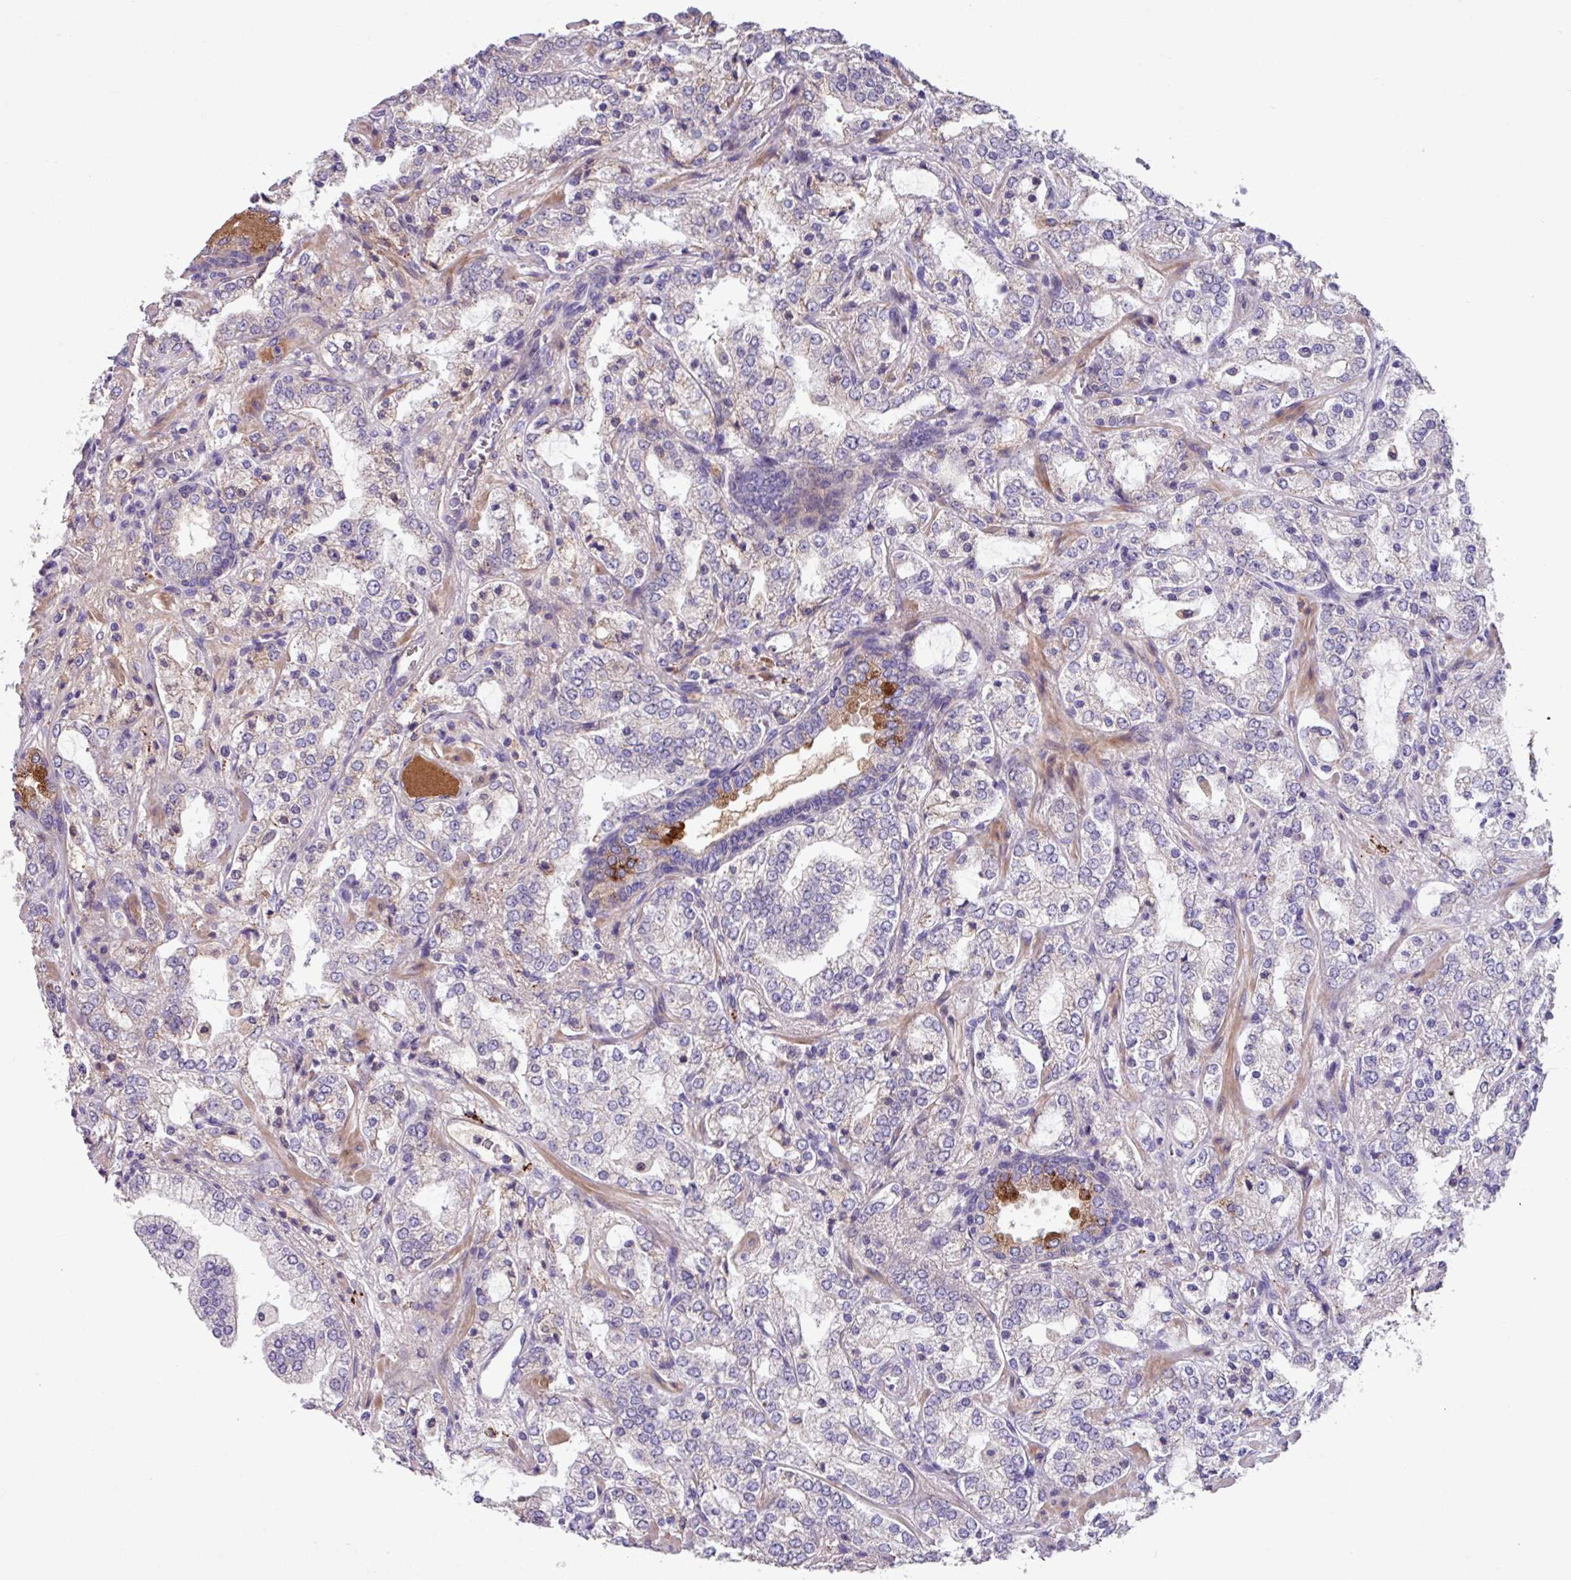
{"staining": {"intensity": "negative", "quantity": "none", "location": "none"}, "tissue": "prostate cancer", "cell_type": "Tumor cells", "image_type": "cancer", "snomed": [{"axis": "morphology", "description": "Adenocarcinoma, High grade"}, {"axis": "topography", "description": "Prostate"}], "caption": "This is an immunohistochemistry micrograph of human prostate cancer. There is no staining in tumor cells.", "gene": "IQCJ", "patient": {"sex": "male", "age": 64}}